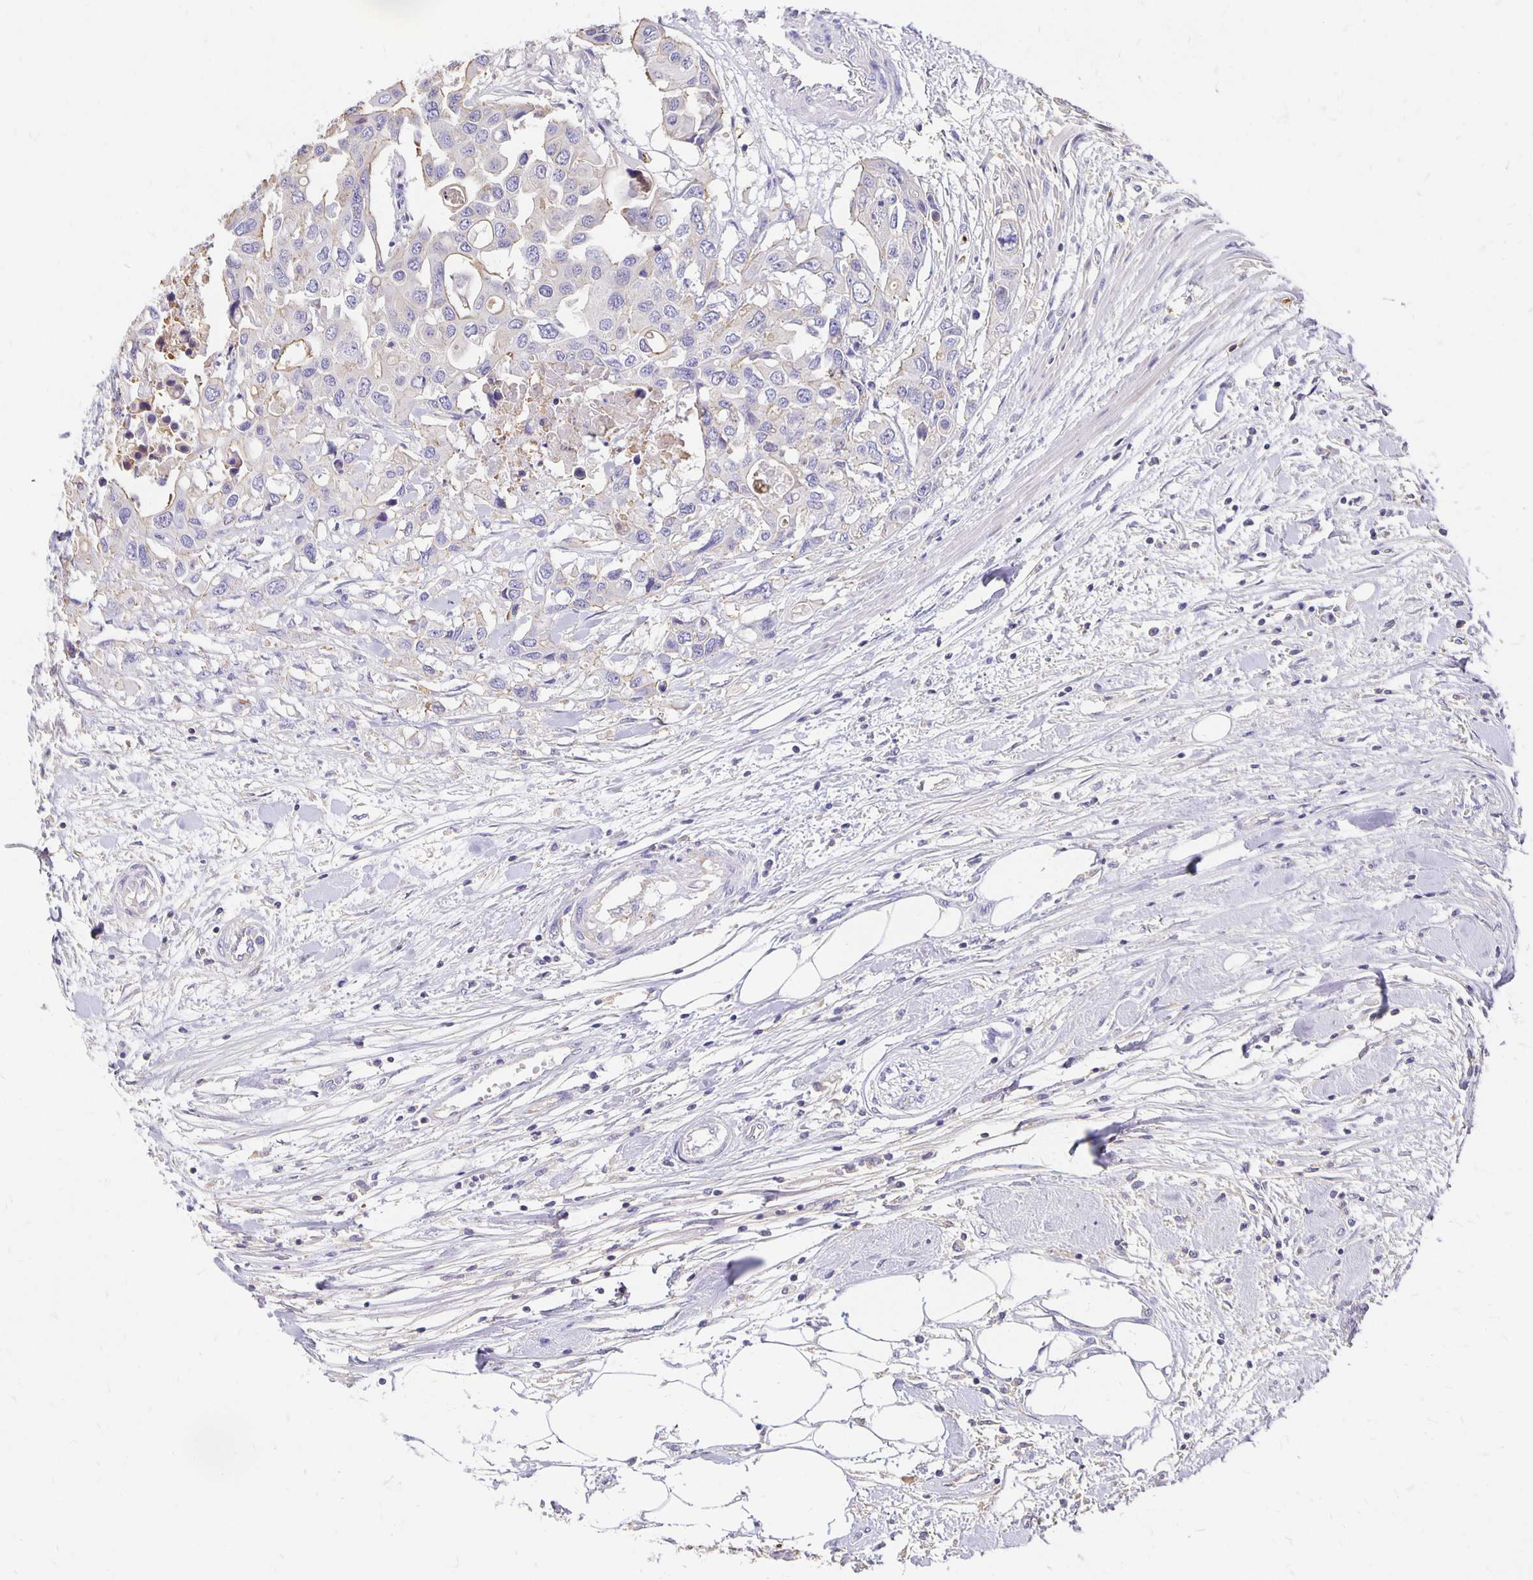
{"staining": {"intensity": "weak", "quantity": "<25%", "location": "cytoplasmic/membranous"}, "tissue": "colorectal cancer", "cell_type": "Tumor cells", "image_type": "cancer", "snomed": [{"axis": "morphology", "description": "Adenocarcinoma, NOS"}, {"axis": "topography", "description": "Colon"}], "caption": "Immunohistochemical staining of human colorectal cancer reveals no significant staining in tumor cells.", "gene": "APOB", "patient": {"sex": "male", "age": 77}}